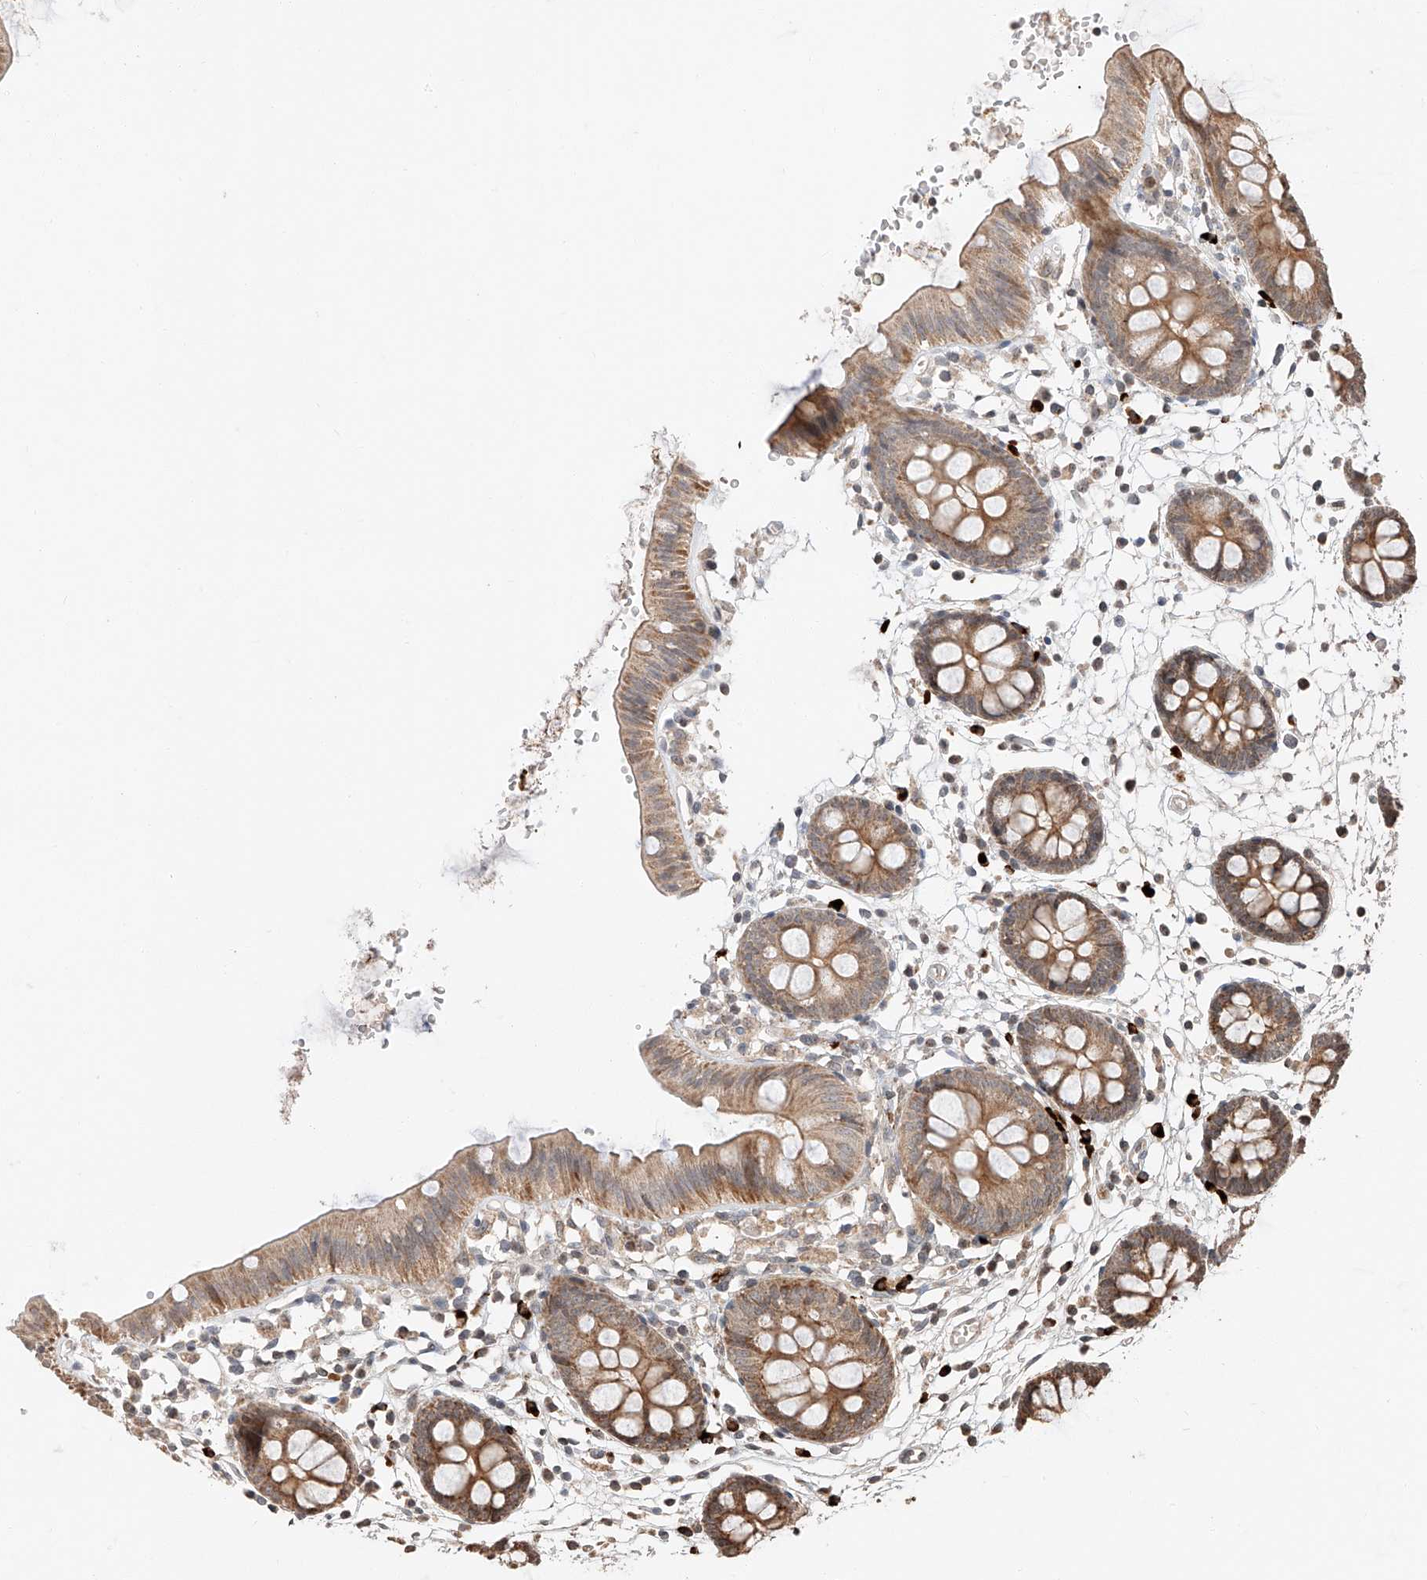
{"staining": {"intensity": "weak", "quantity": "<25%", "location": "cytoplasmic/membranous"}, "tissue": "colon", "cell_type": "Endothelial cells", "image_type": "normal", "snomed": [{"axis": "morphology", "description": "Normal tissue, NOS"}, {"axis": "topography", "description": "Colon"}], "caption": "Endothelial cells show no significant protein staining in normal colon. Nuclei are stained in blue.", "gene": "ARHGAP33", "patient": {"sex": "male", "age": 56}}